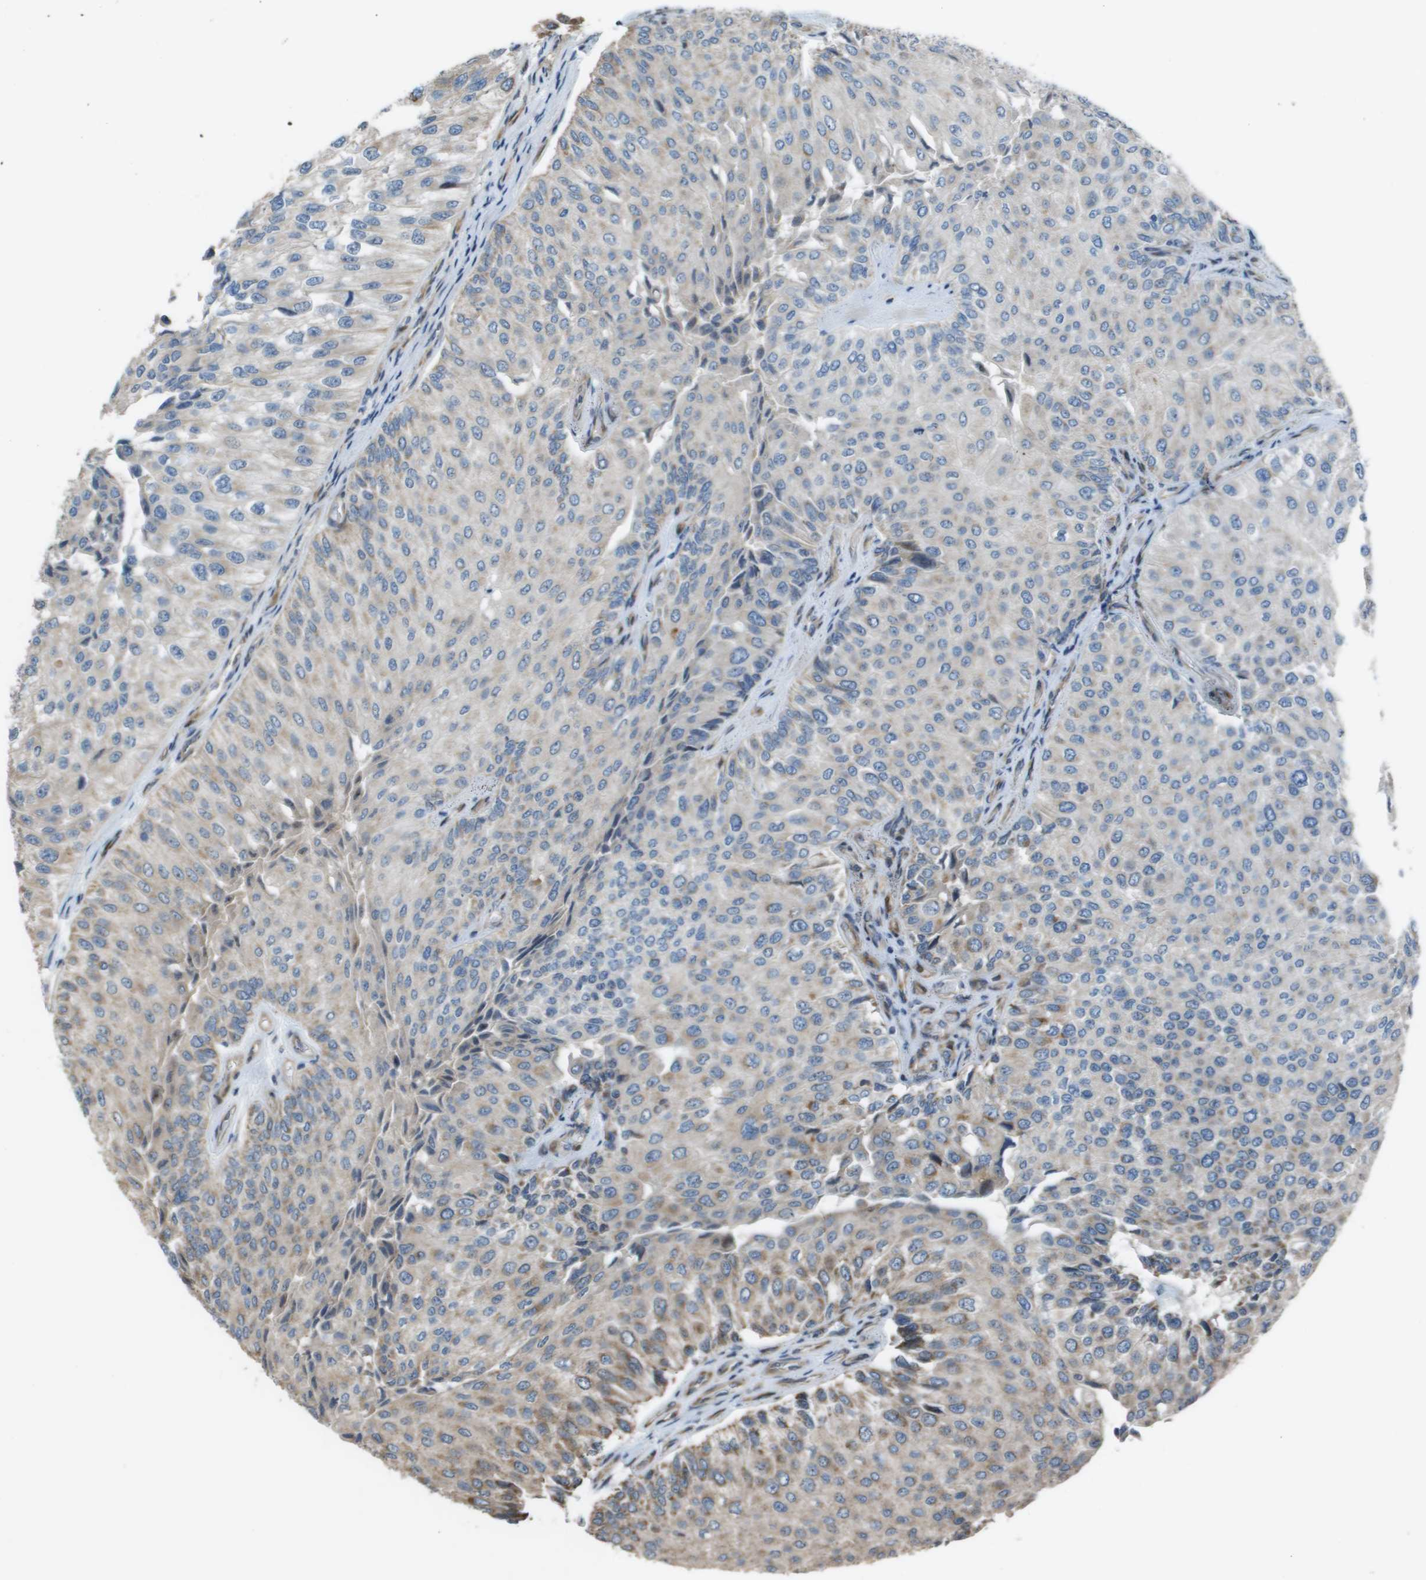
{"staining": {"intensity": "weak", "quantity": "<25%", "location": "cytoplasmic/membranous"}, "tissue": "urothelial cancer", "cell_type": "Tumor cells", "image_type": "cancer", "snomed": [{"axis": "morphology", "description": "Urothelial carcinoma, High grade"}, {"axis": "topography", "description": "Kidney"}, {"axis": "topography", "description": "Urinary bladder"}], "caption": "DAB (3,3'-diaminobenzidine) immunohistochemical staining of high-grade urothelial carcinoma exhibits no significant positivity in tumor cells. Brightfield microscopy of IHC stained with DAB (brown) and hematoxylin (blue), captured at high magnification.", "gene": "MGAT3", "patient": {"sex": "male", "age": 77}}